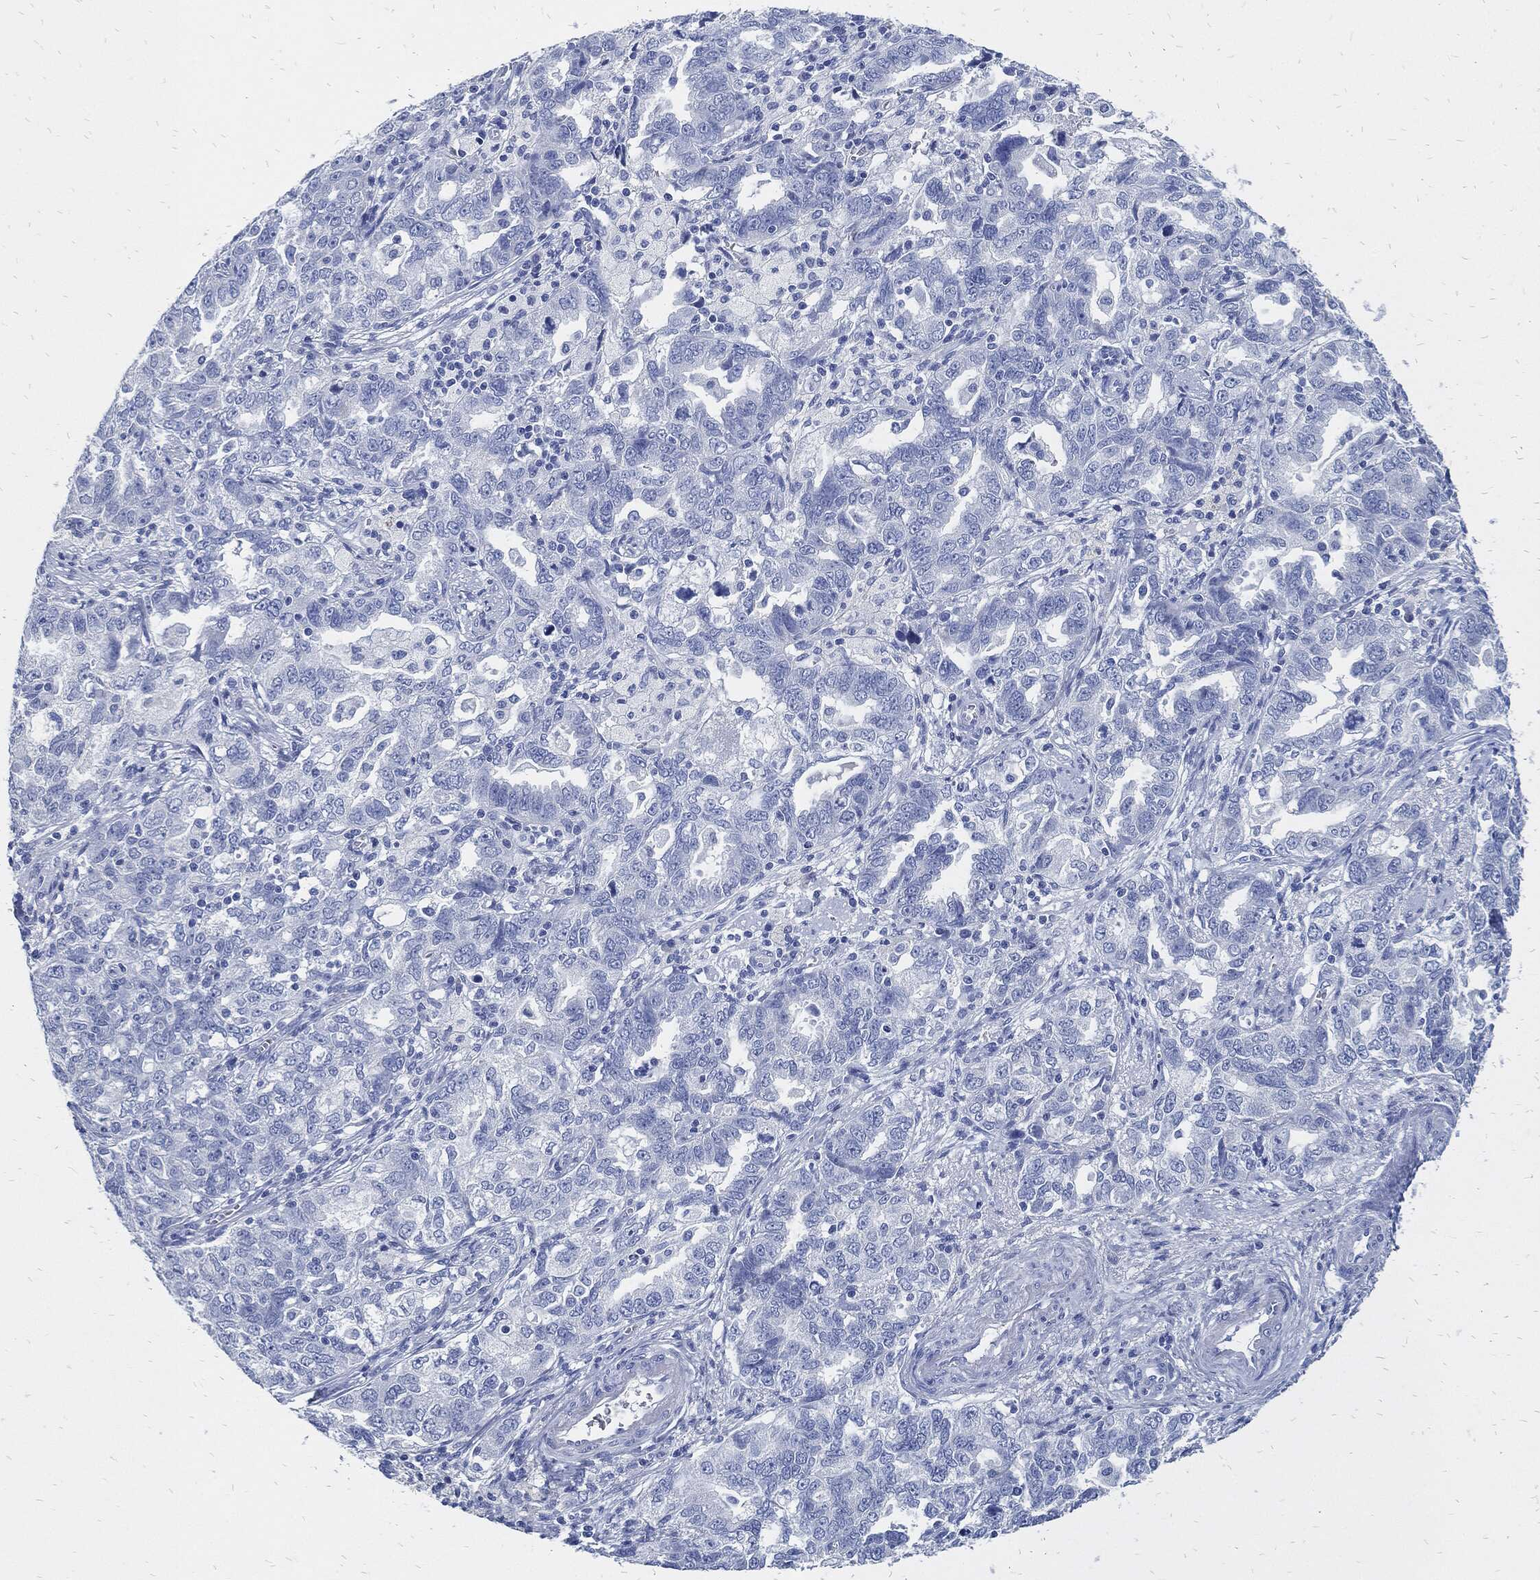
{"staining": {"intensity": "negative", "quantity": "none", "location": "none"}, "tissue": "ovarian cancer", "cell_type": "Tumor cells", "image_type": "cancer", "snomed": [{"axis": "morphology", "description": "Cystadenocarcinoma, serous, NOS"}, {"axis": "topography", "description": "Ovary"}], "caption": "The histopathology image displays no staining of tumor cells in ovarian serous cystadenocarcinoma. The staining was performed using DAB to visualize the protein expression in brown, while the nuclei were stained in blue with hematoxylin (Magnification: 20x).", "gene": "FABP4", "patient": {"sex": "female", "age": 51}}